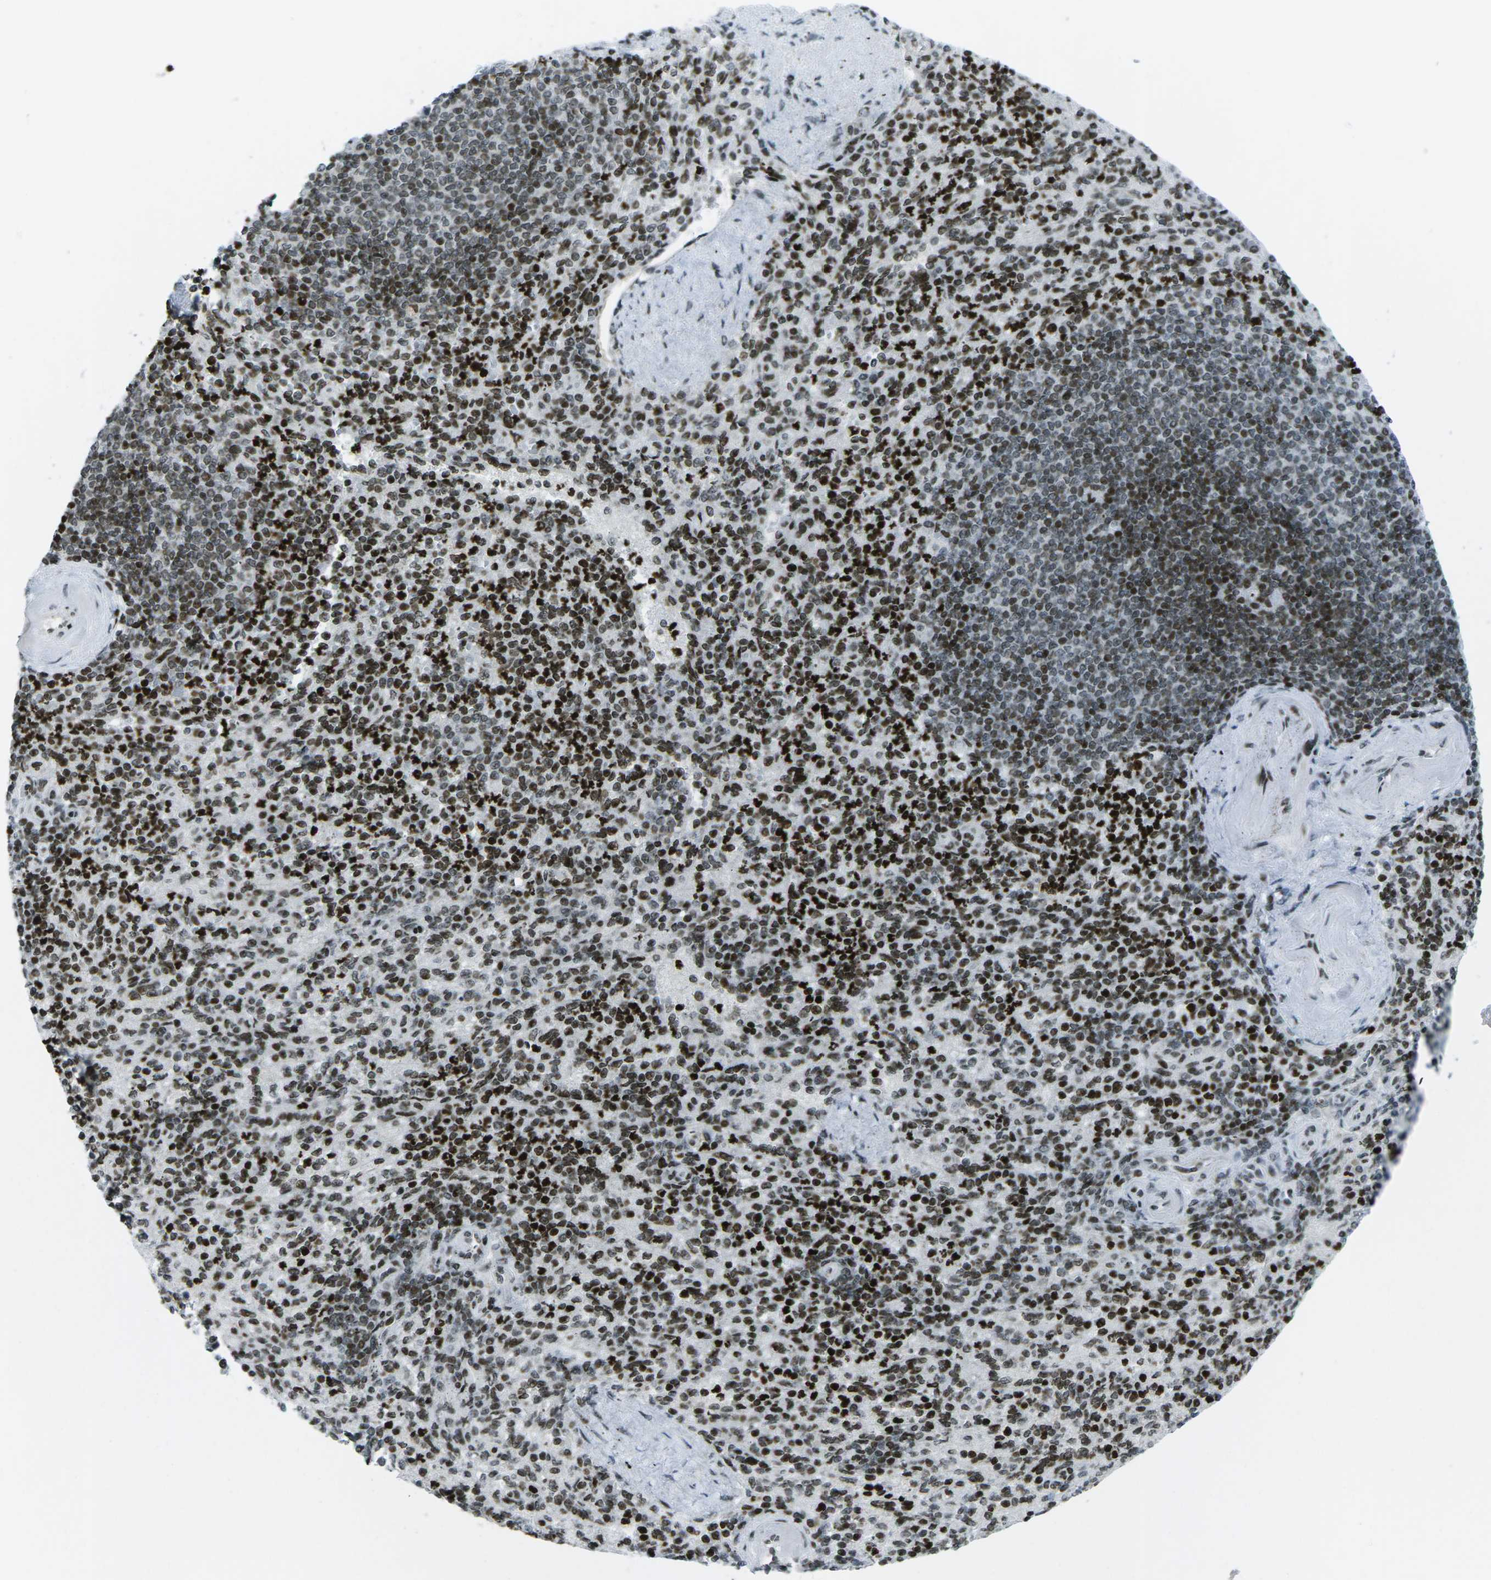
{"staining": {"intensity": "strong", "quantity": ">75%", "location": "nuclear"}, "tissue": "spleen", "cell_type": "Cells in red pulp", "image_type": "normal", "snomed": [{"axis": "morphology", "description": "Normal tissue, NOS"}, {"axis": "topography", "description": "Spleen"}], "caption": "Spleen stained for a protein displays strong nuclear positivity in cells in red pulp.", "gene": "EME1", "patient": {"sex": "female", "age": 74}}